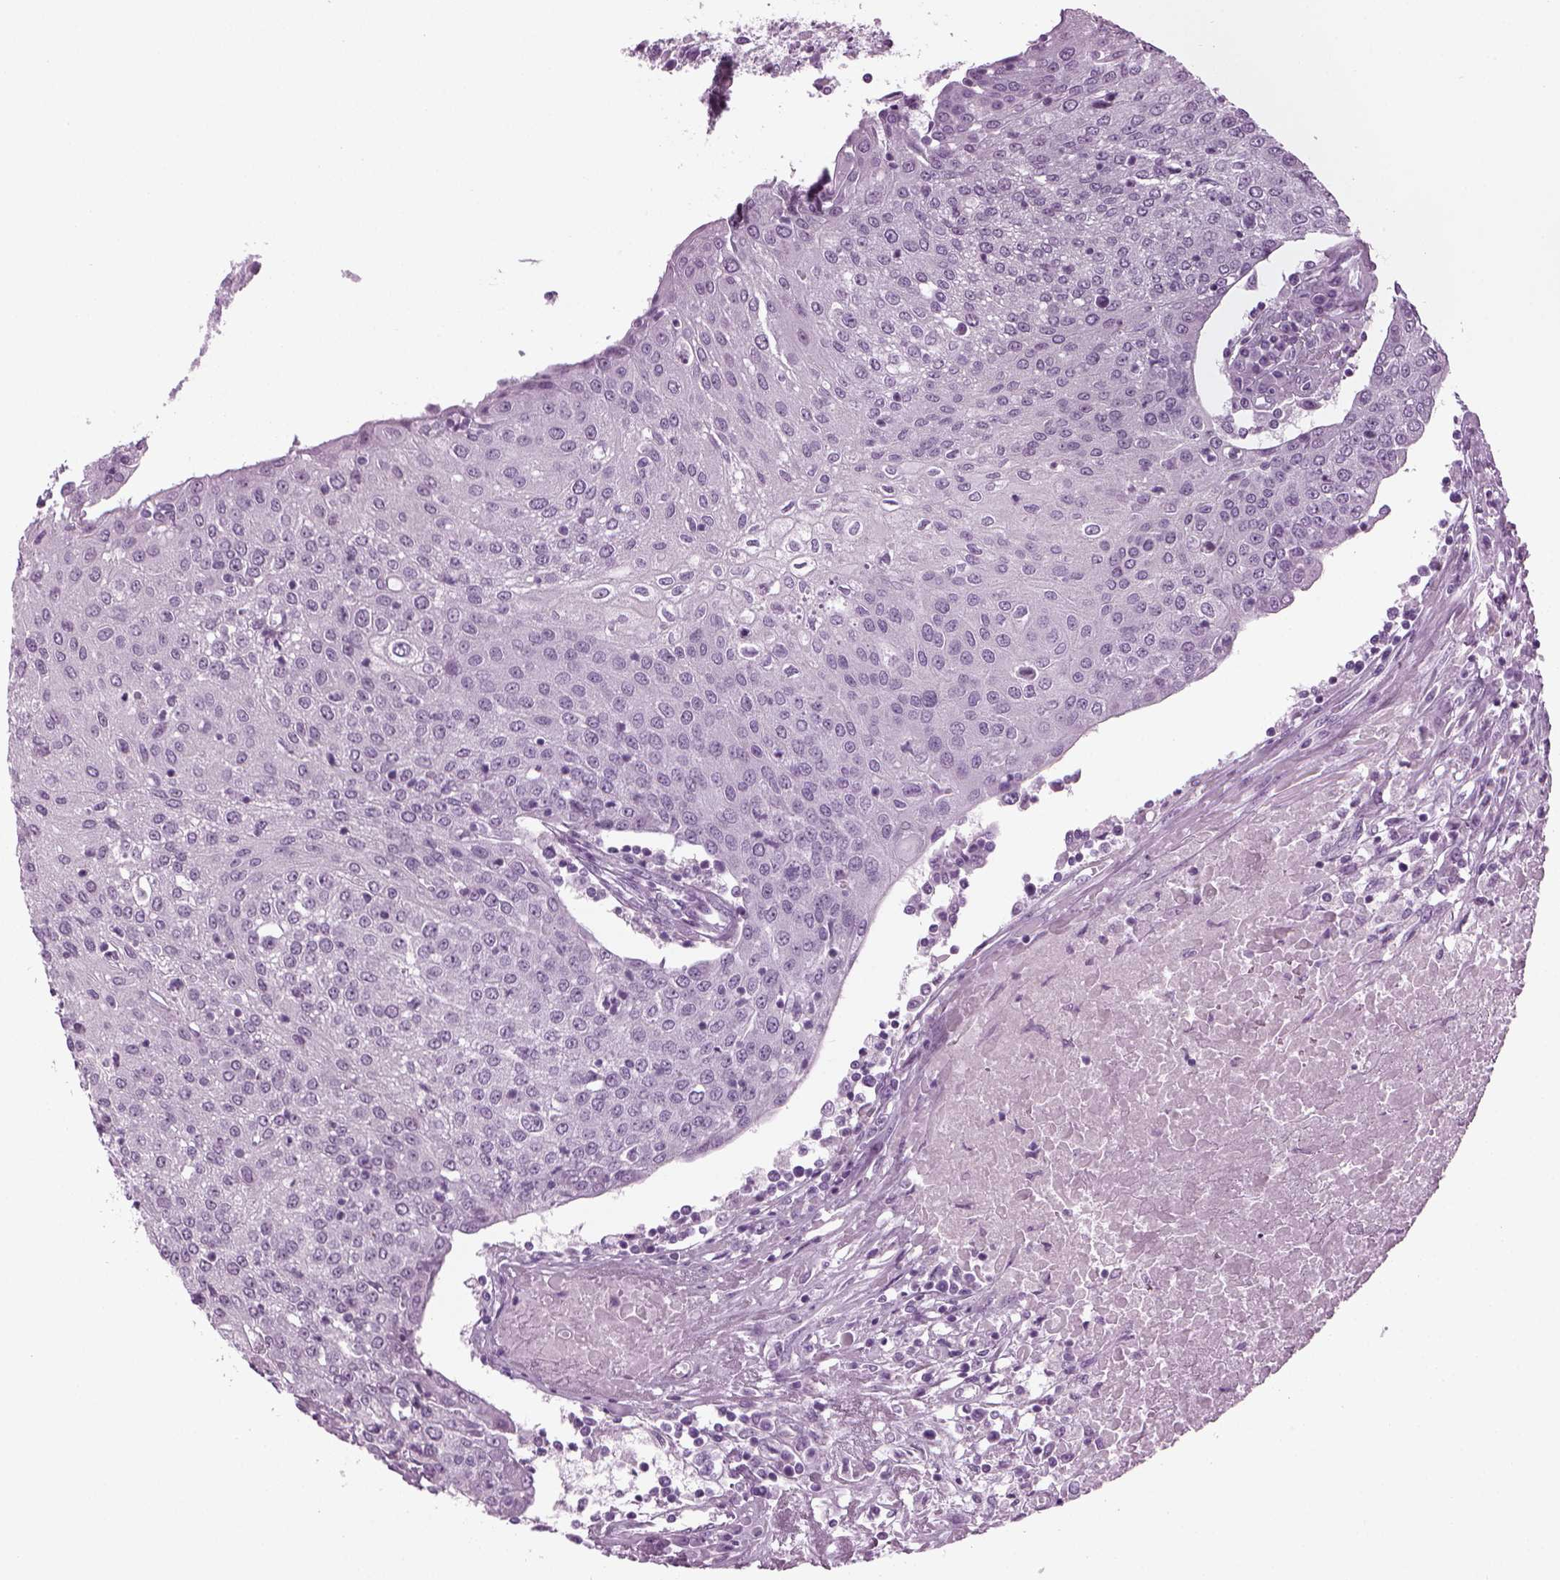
{"staining": {"intensity": "negative", "quantity": "none", "location": "none"}, "tissue": "urothelial cancer", "cell_type": "Tumor cells", "image_type": "cancer", "snomed": [{"axis": "morphology", "description": "Urothelial carcinoma, High grade"}, {"axis": "topography", "description": "Urinary bladder"}], "caption": "DAB immunohistochemical staining of human high-grade urothelial carcinoma exhibits no significant staining in tumor cells. The staining is performed using DAB brown chromogen with nuclei counter-stained in using hematoxylin.", "gene": "FAM24A", "patient": {"sex": "female", "age": 85}}